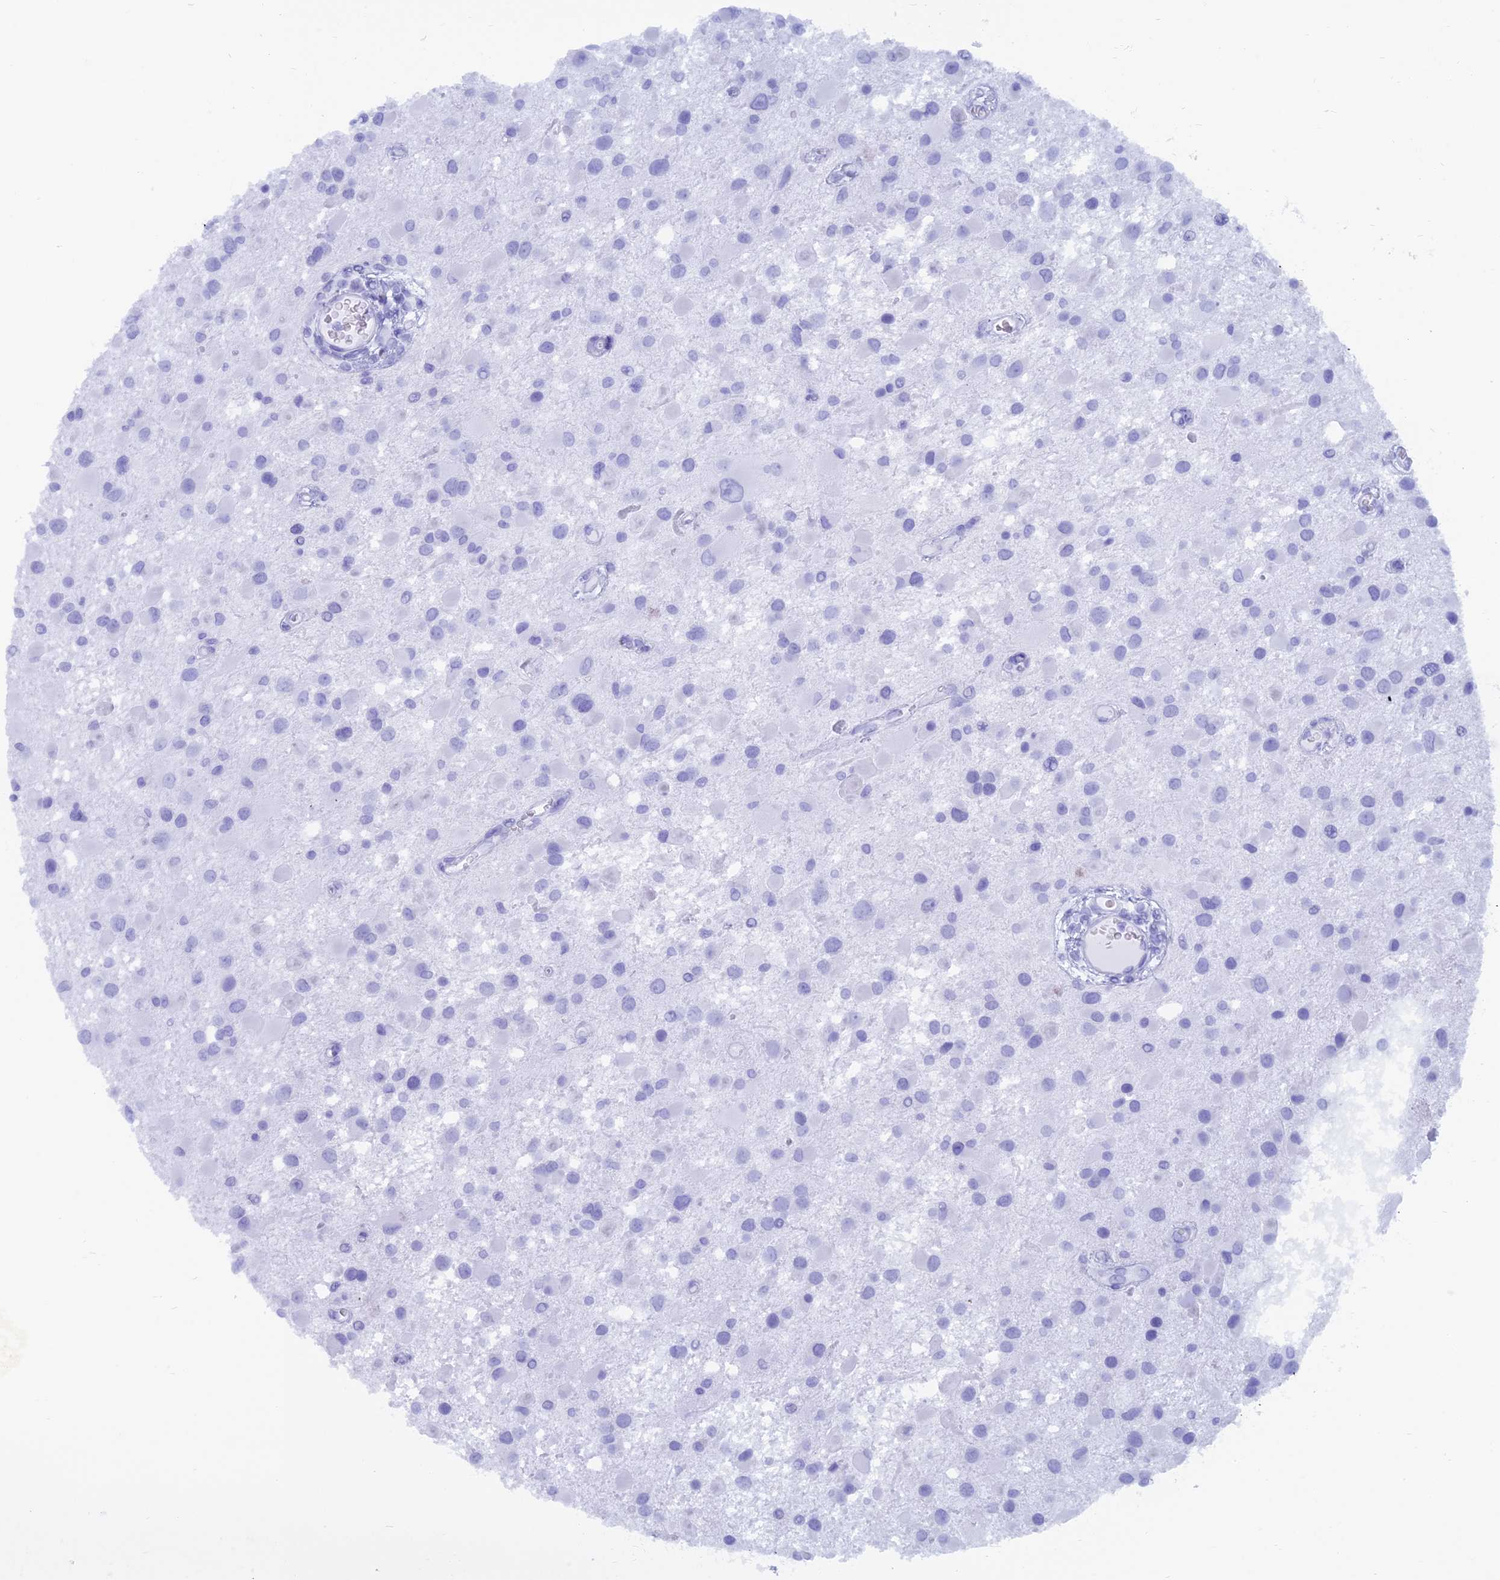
{"staining": {"intensity": "negative", "quantity": "none", "location": "none"}, "tissue": "glioma", "cell_type": "Tumor cells", "image_type": "cancer", "snomed": [{"axis": "morphology", "description": "Glioma, malignant, High grade"}, {"axis": "topography", "description": "Brain"}], "caption": "Immunohistochemical staining of human high-grade glioma (malignant) reveals no significant positivity in tumor cells.", "gene": "CAPS", "patient": {"sex": "male", "age": 53}}